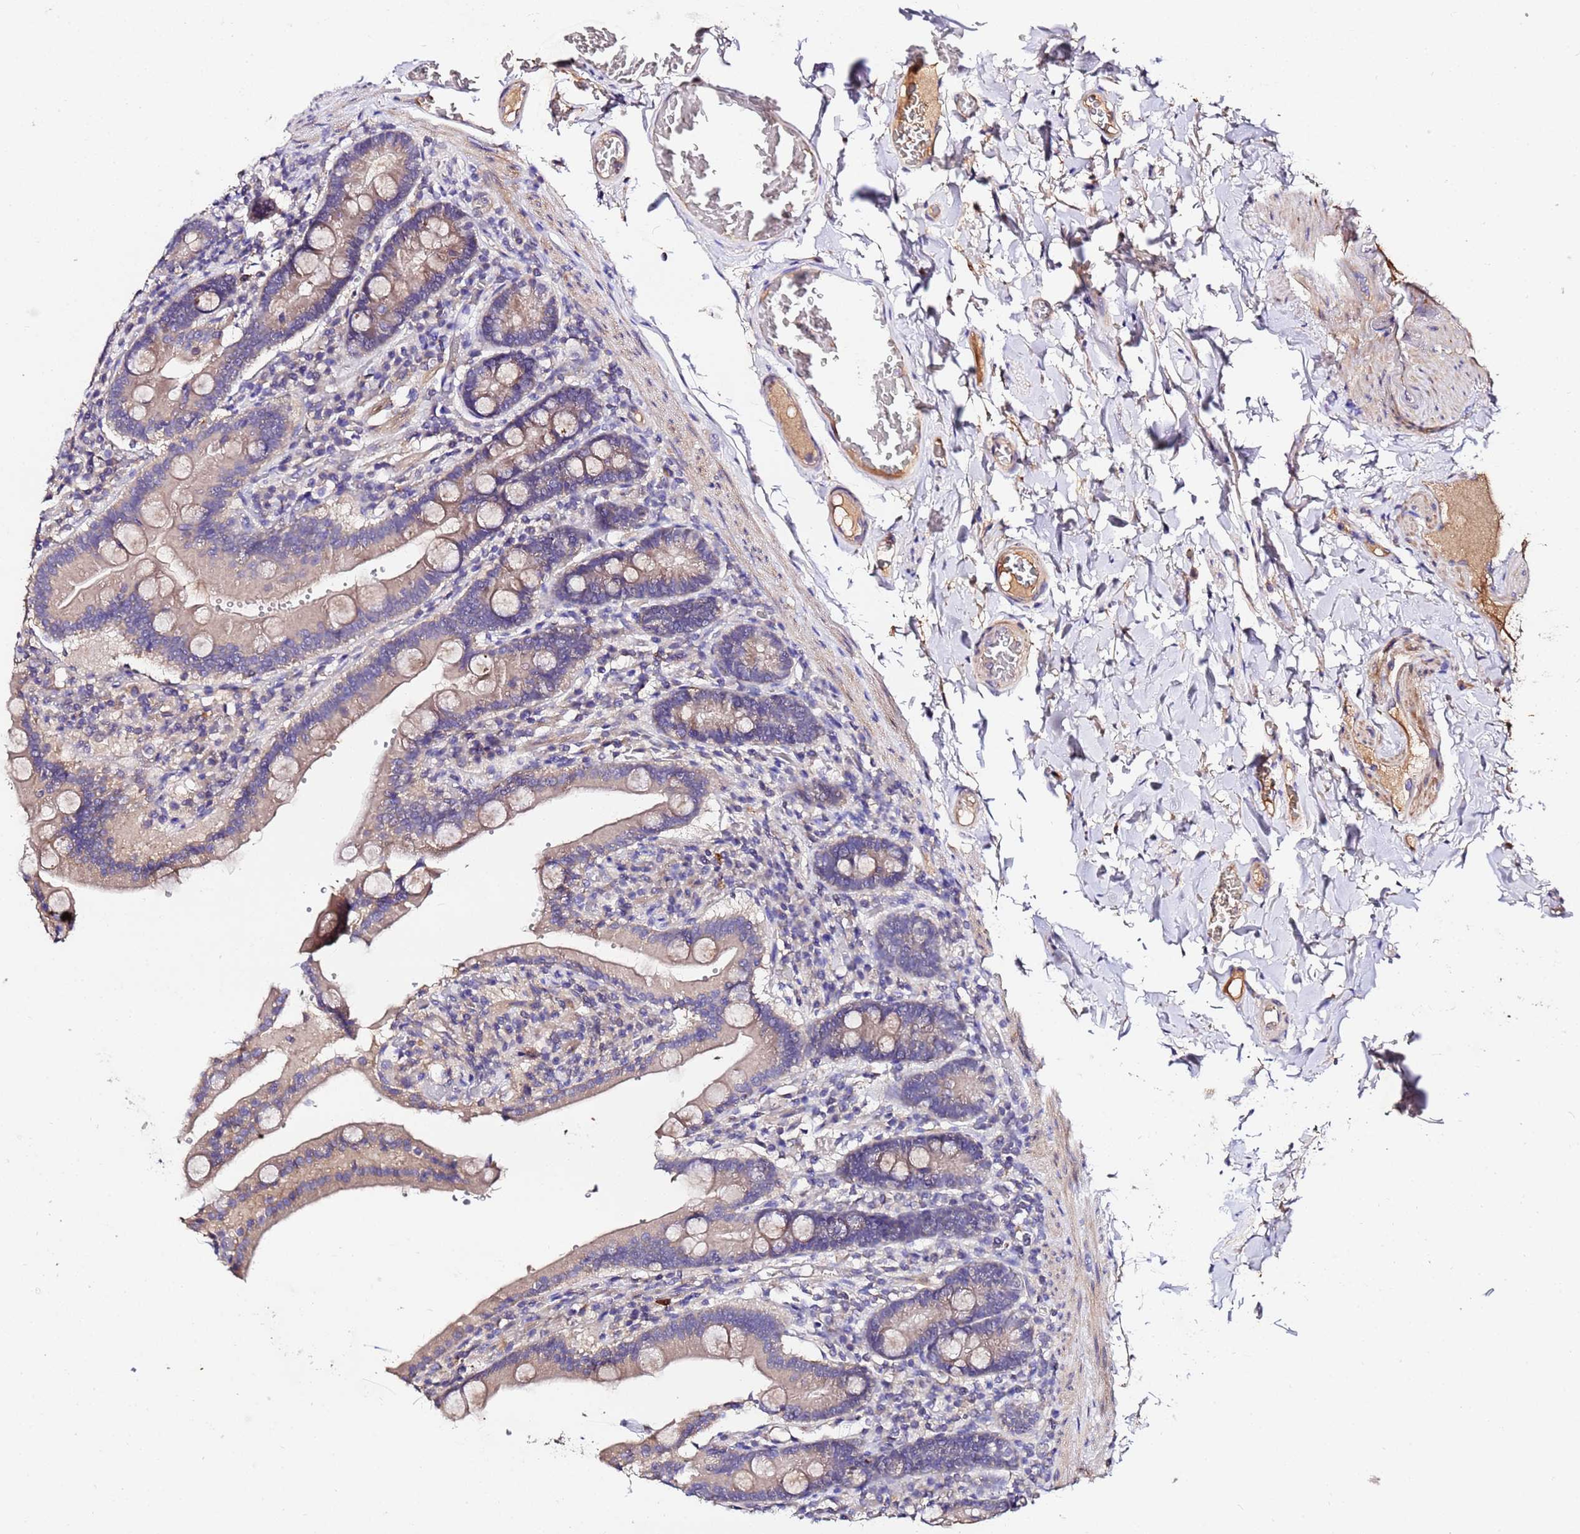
{"staining": {"intensity": "weak", "quantity": "25%-75%", "location": "cytoplasmic/membranous"}, "tissue": "duodenum", "cell_type": "Glandular cells", "image_type": "normal", "snomed": [{"axis": "morphology", "description": "Normal tissue, NOS"}, {"axis": "topography", "description": "Duodenum"}], "caption": "A low amount of weak cytoplasmic/membranous expression is seen in approximately 25%-75% of glandular cells in benign duodenum. The staining was performed using DAB (3,3'-diaminobenzidine) to visualize the protein expression in brown, while the nuclei were stained in blue with hematoxylin (Magnification: 20x).", "gene": "MTERF1", "patient": {"sex": "female", "age": 62}}